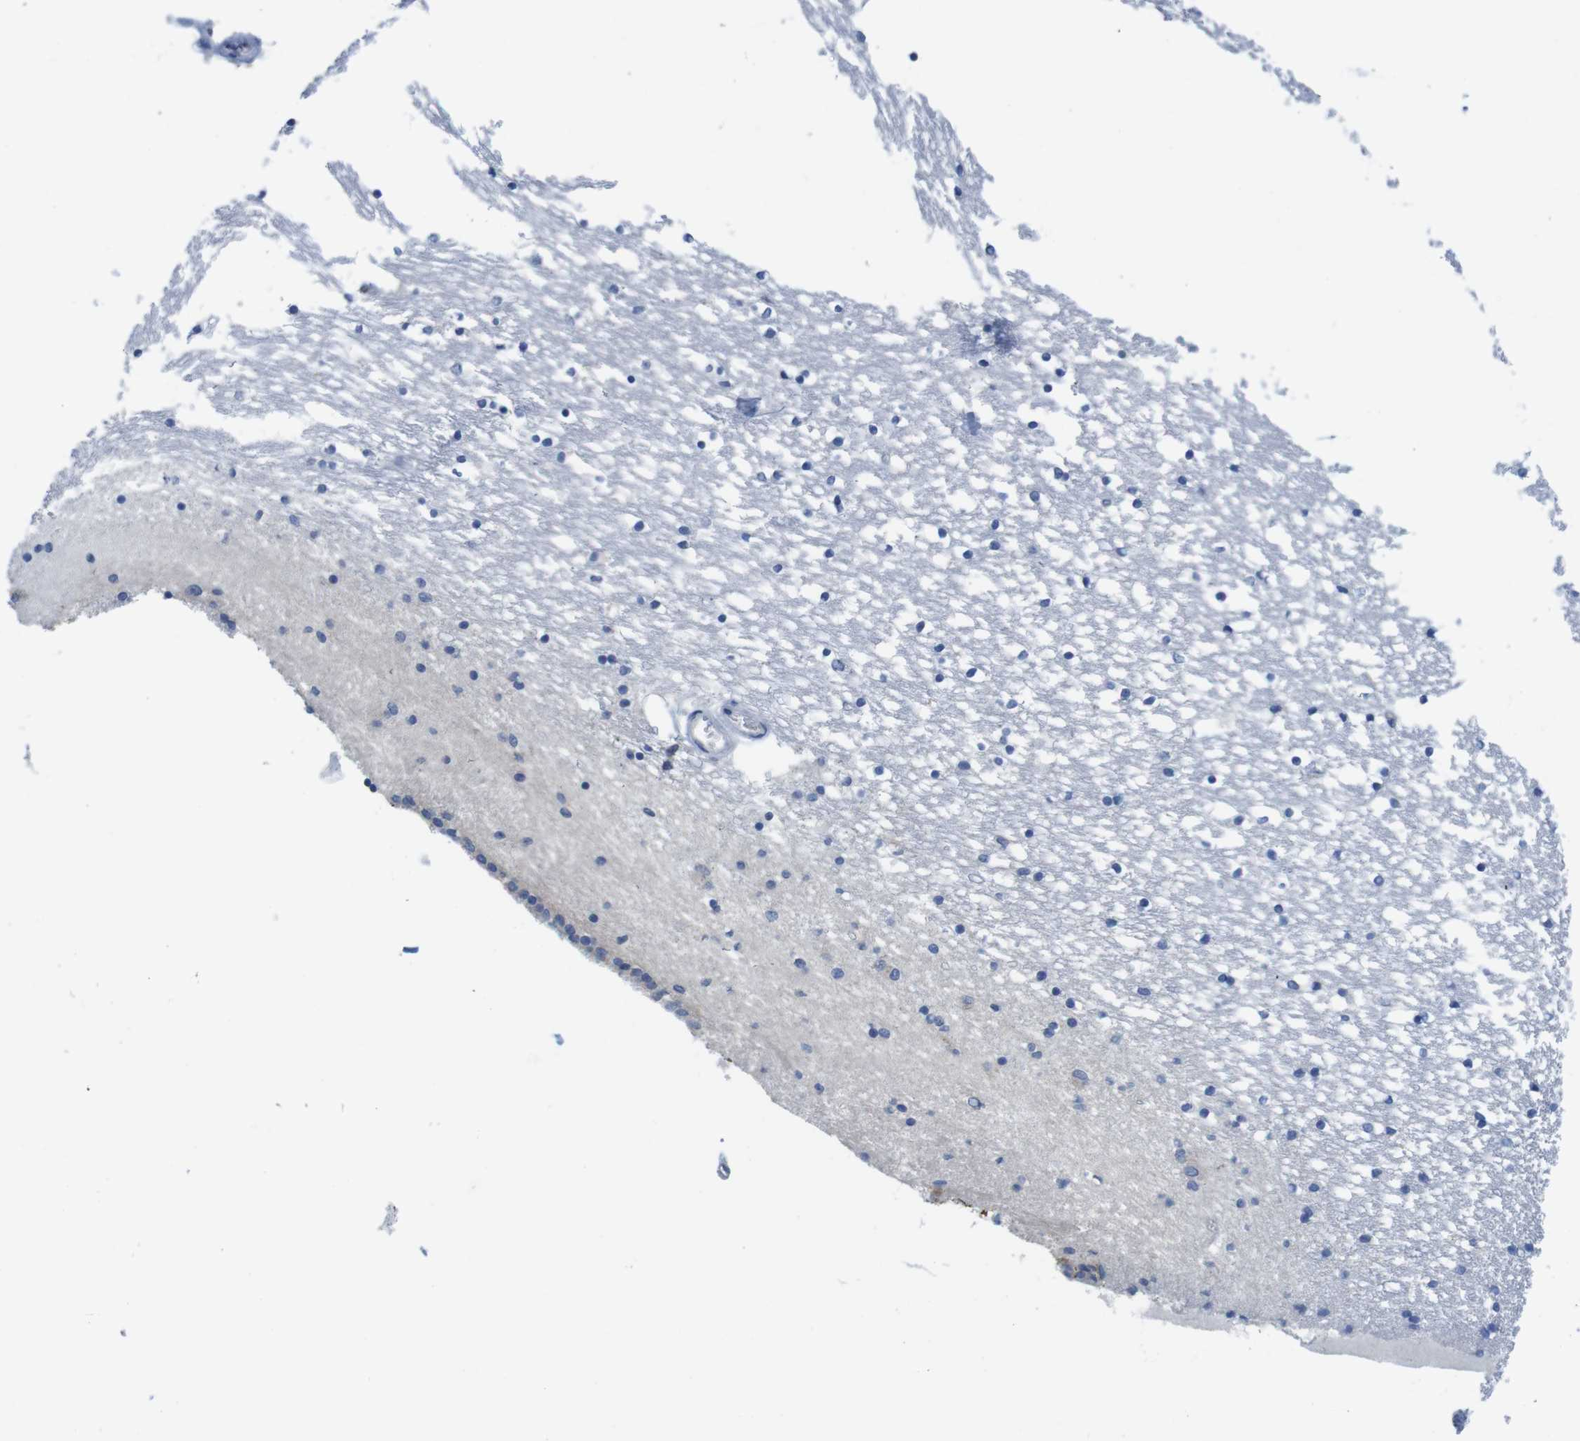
{"staining": {"intensity": "negative", "quantity": "none", "location": "none"}, "tissue": "caudate", "cell_type": "Glial cells", "image_type": "normal", "snomed": [{"axis": "morphology", "description": "Normal tissue, NOS"}, {"axis": "topography", "description": "Lateral ventricle wall"}], "caption": "DAB immunohistochemical staining of normal human caudate shows no significant staining in glial cells.", "gene": "SCRIB", "patient": {"sex": "male", "age": 45}}